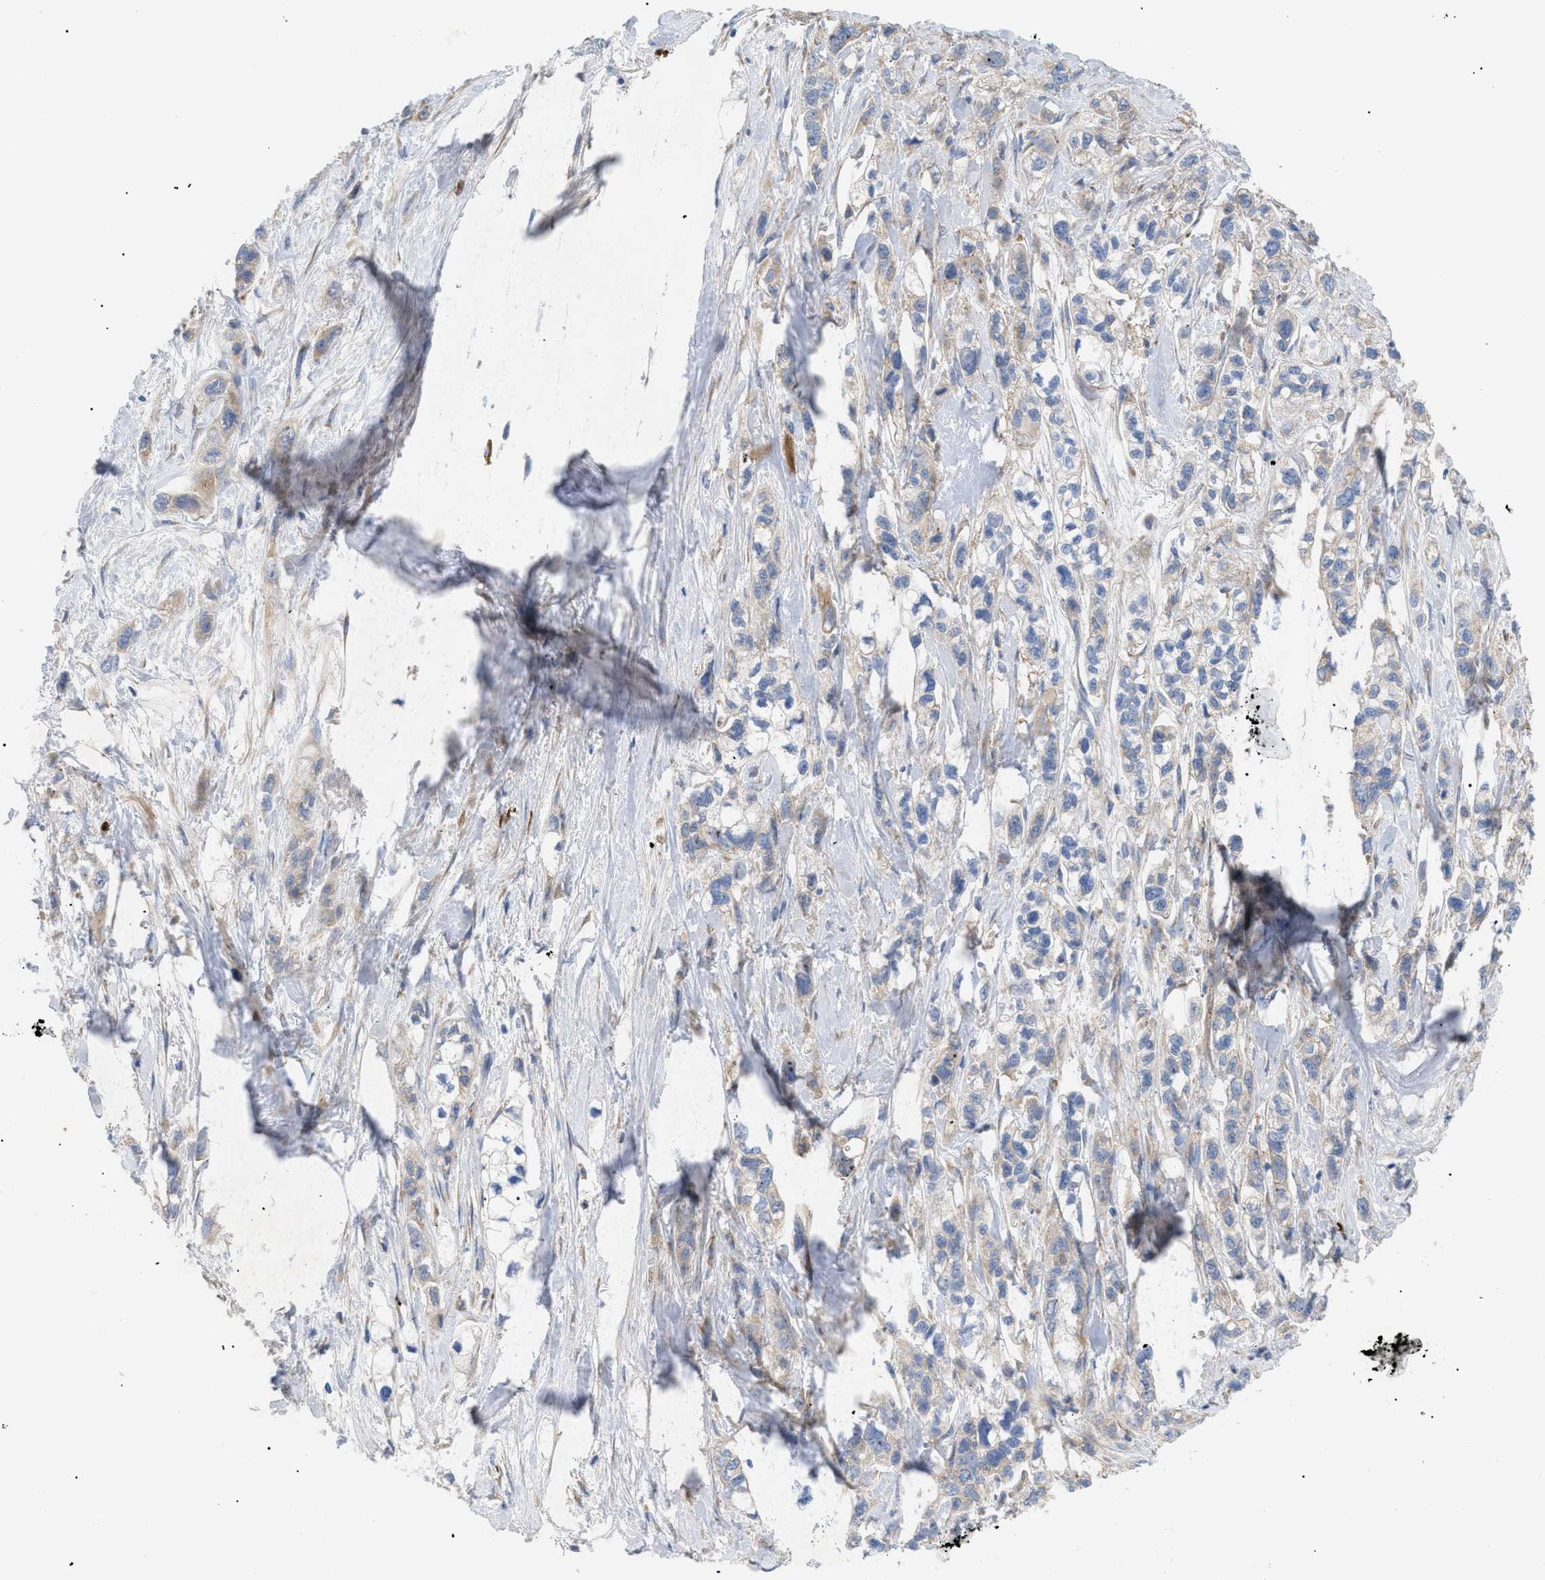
{"staining": {"intensity": "weak", "quantity": "<25%", "location": "cytoplasmic/membranous"}, "tissue": "pancreatic cancer", "cell_type": "Tumor cells", "image_type": "cancer", "snomed": [{"axis": "morphology", "description": "Adenocarcinoma, NOS"}, {"axis": "topography", "description": "Pancreas"}], "caption": "Immunohistochemistry image of neoplastic tissue: pancreatic cancer (adenocarcinoma) stained with DAB (3,3'-diaminobenzidine) reveals no significant protein staining in tumor cells.", "gene": "SLC50A1", "patient": {"sex": "male", "age": 74}}